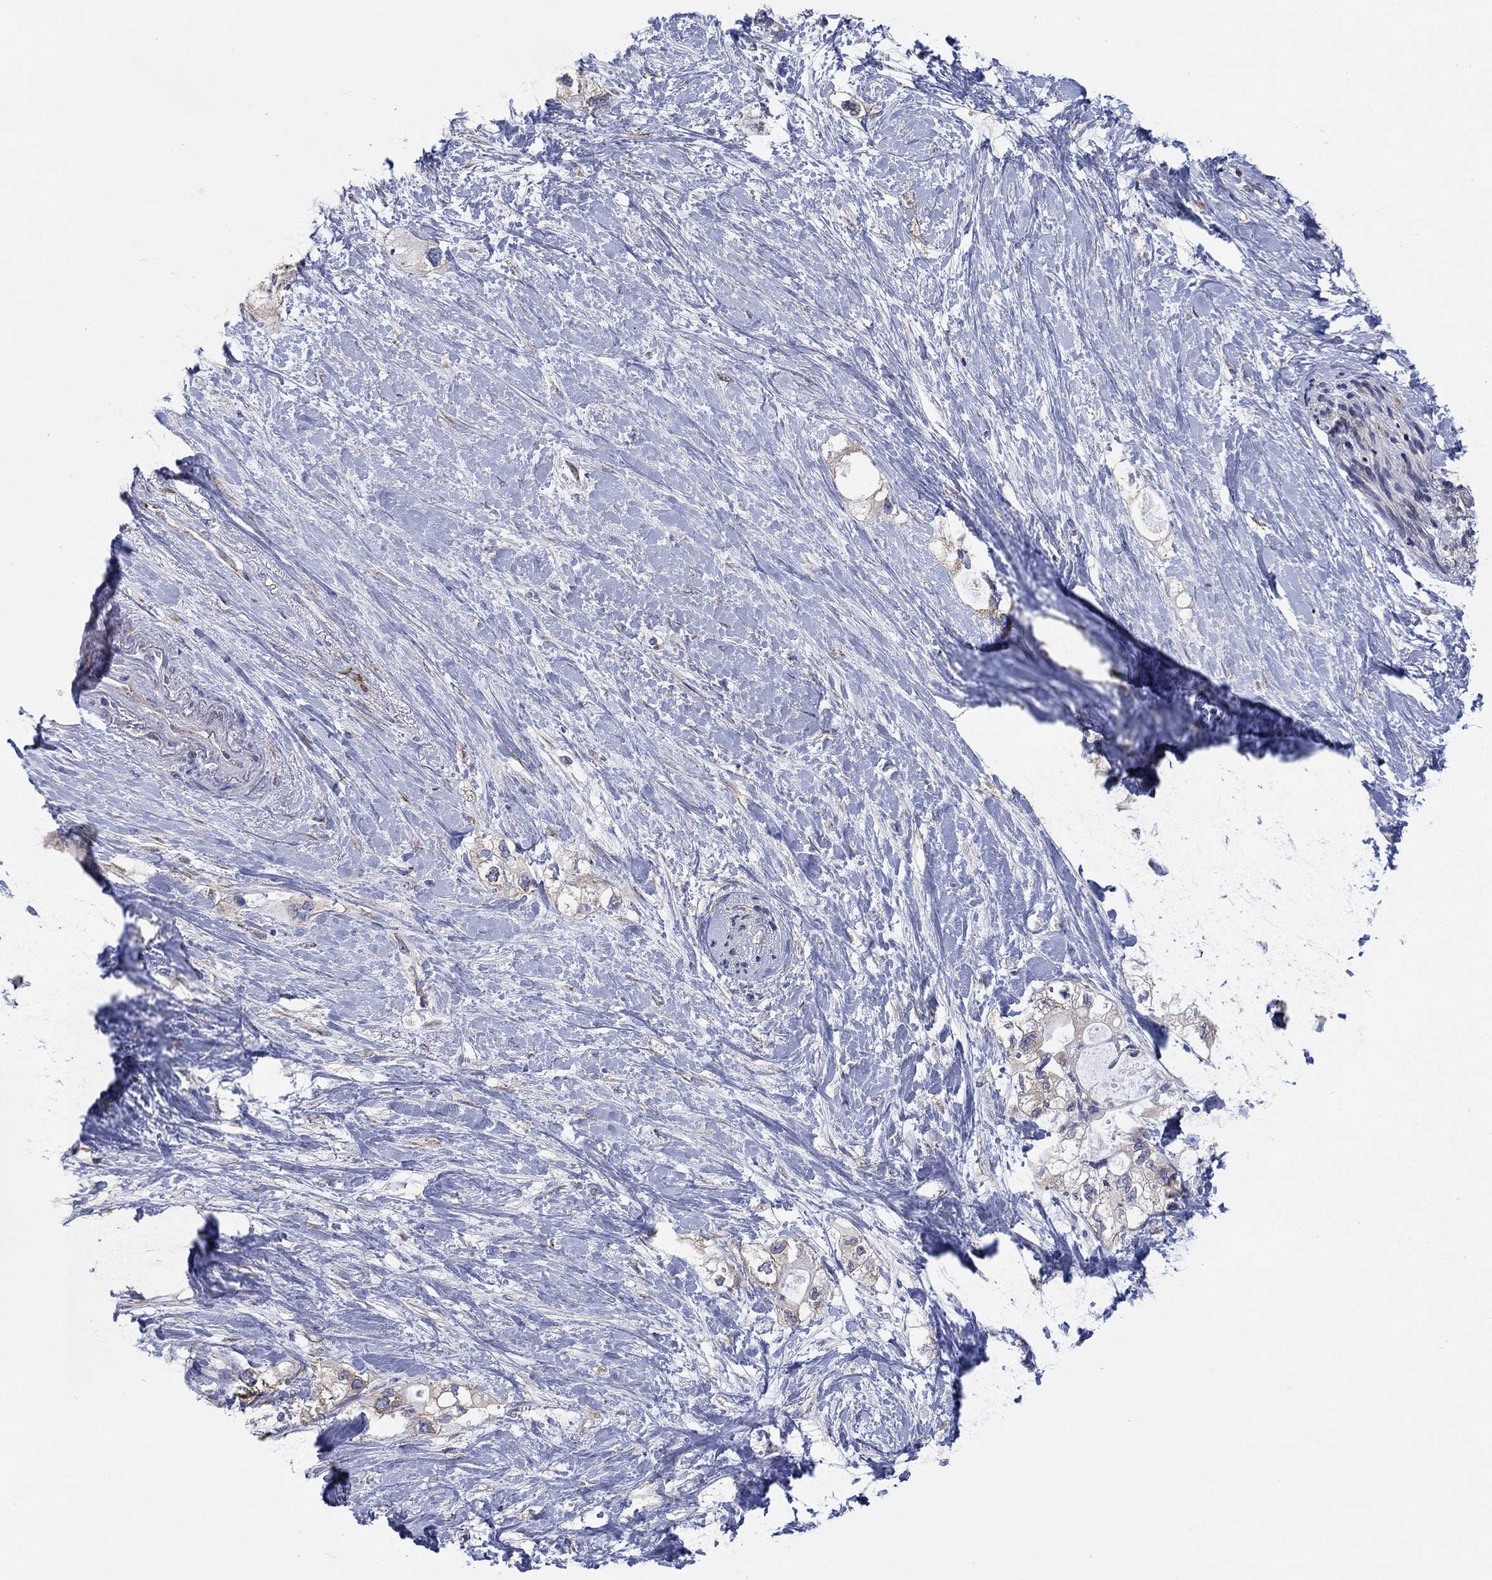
{"staining": {"intensity": "strong", "quantity": "25%-75%", "location": "cytoplasmic/membranous"}, "tissue": "pancreatic cancer", "cell_type": "Tumor cells", "image_type": "cancer", "snomed": [{"axis": "morphology", "description": "Adenocarcinoma, NOS"}, {"axis": "topography", "description": "Pancreas"}], "caption": "Human pancreatic cancer (adenocarcinoma) stained with a brown dye exhibits strong cytoplasmic/membranous positive positivity in approximately 25%-75% of tumor cells.", "gene": "TMEM59", "patient": {"sex": "female", "age": 56}}